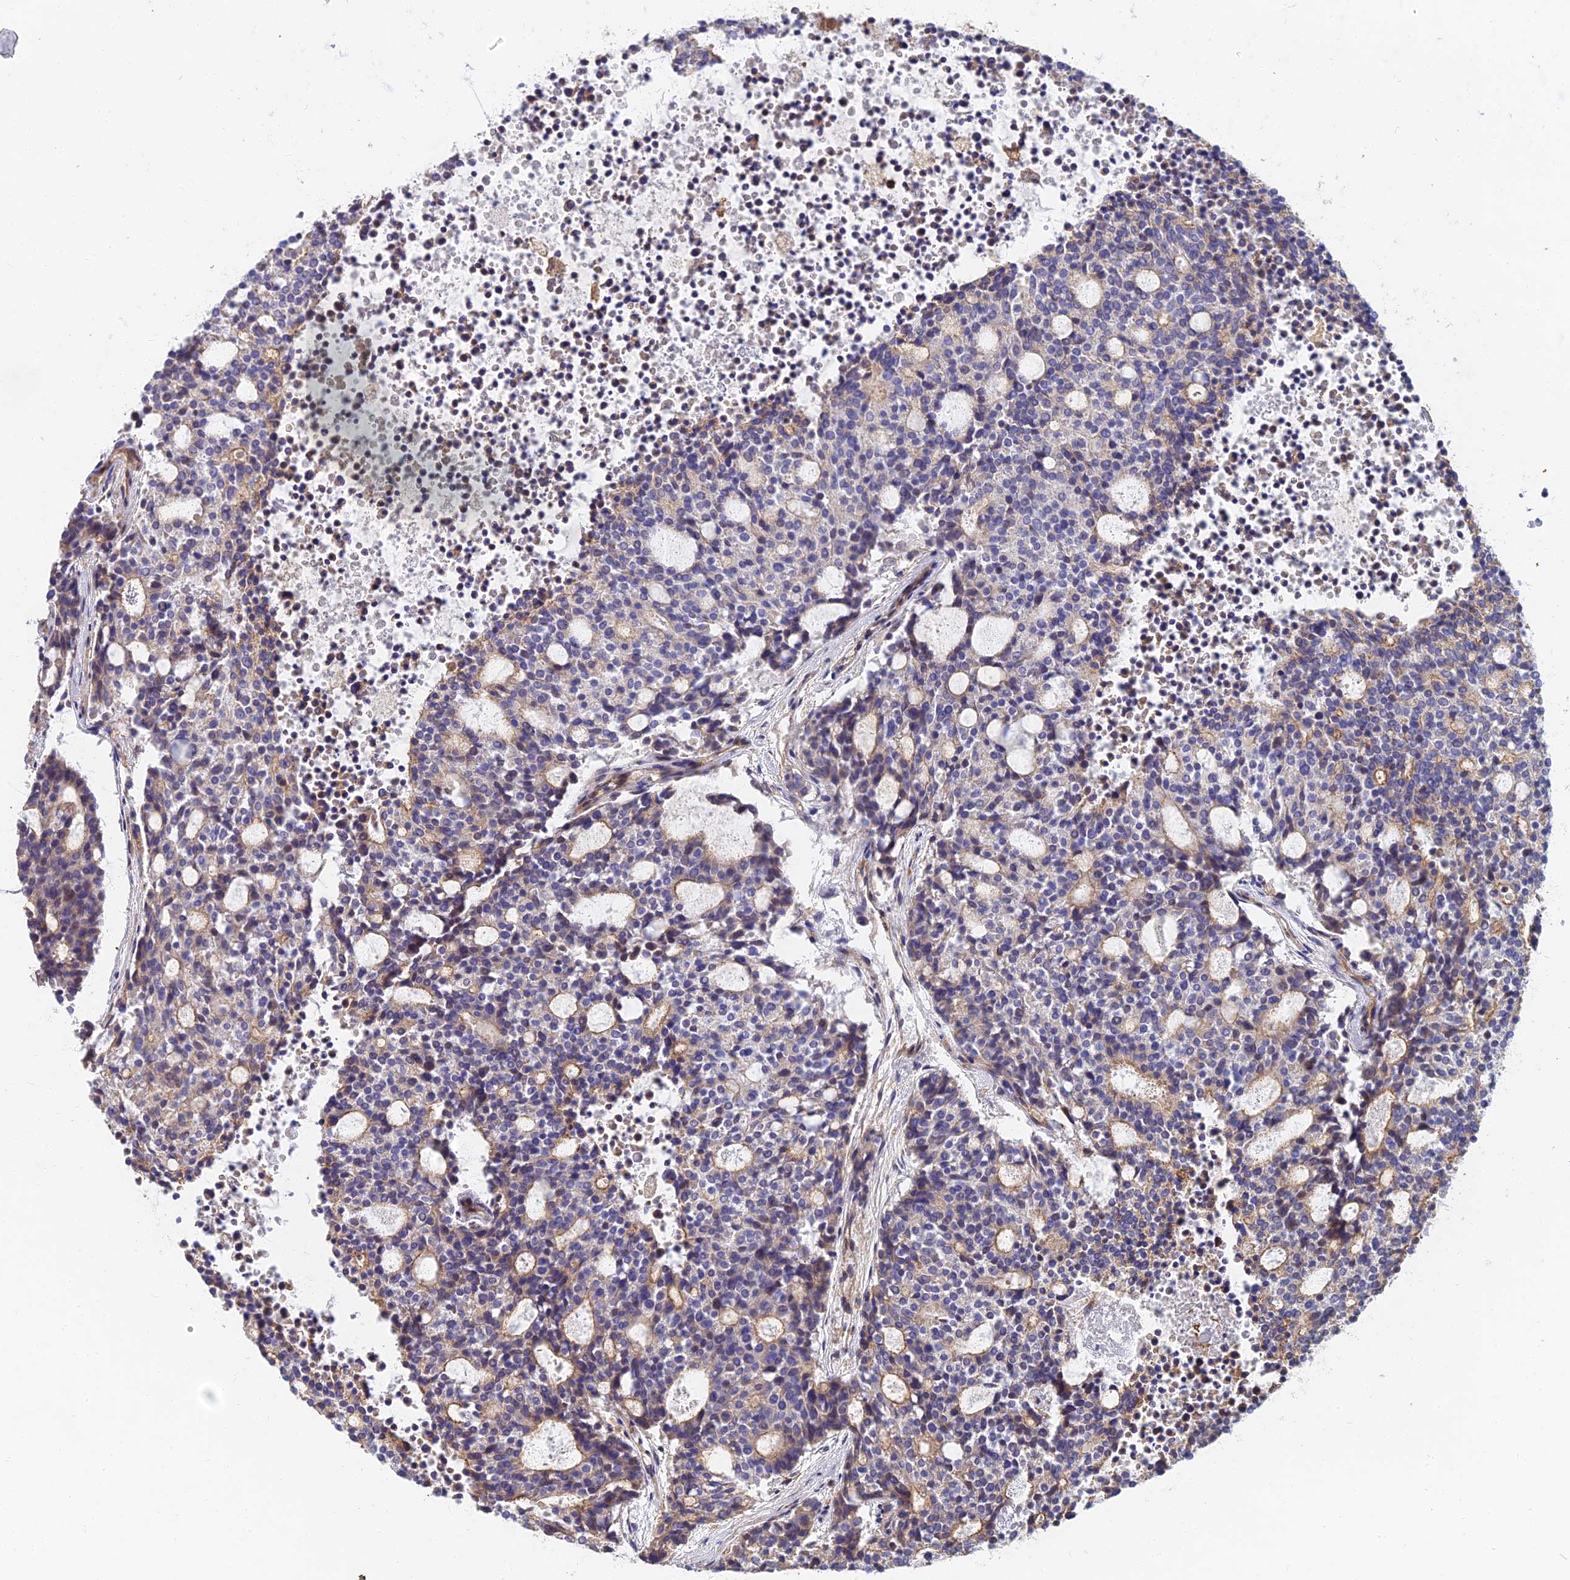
{"staining": {"intensity": "weak", "quantity": "<25%", "location": "cytoplasmic/membranous"}, "tissue": "carcinoid", "cell_type": "Tumor cells", "image_type": "cancer", "snomed": [{"axis": "morphology", "description": "Carcinoid, malignant, NOS"}, {"axis": "topography", "description": "Pancreas"}], "caption": "Immunohistochemistry (IHC) photomicrograph of carcinoid stained for a protein (brown), which demonstrates no staining in tumor cells.", "gene": "EXT1", "patient": {"sex": "female", "age": 54}}